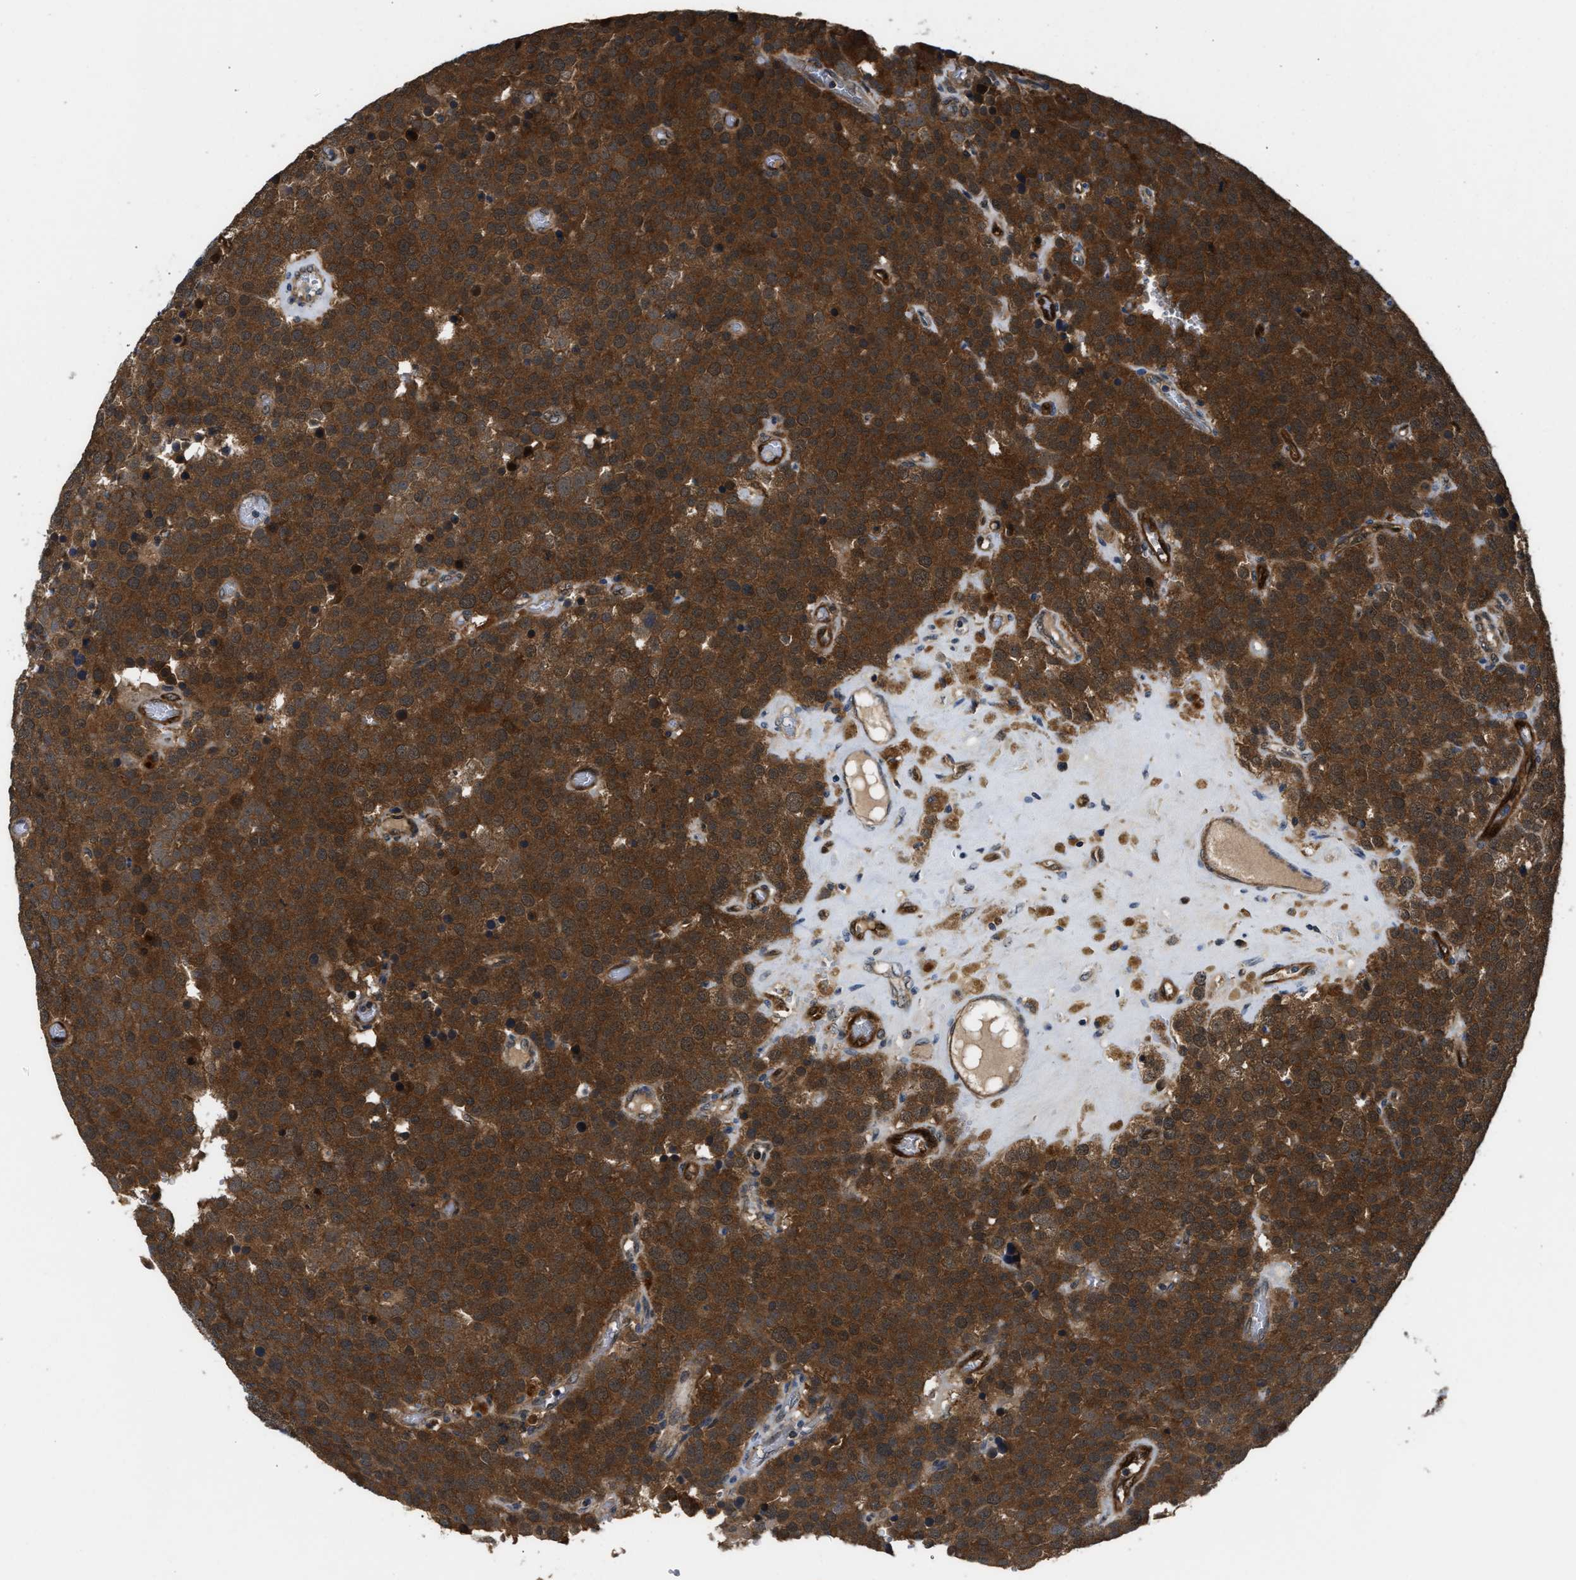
{"staining": {"intensity": "strong", "quantity": ">75%", "location": "cytoplasmic/membranous"}, "tissue": "testis cancer", "cell_type": "Tumor cells", "image_type": "cancer", "snomed": [{"axis": "morphology", "description": "Normal tissue, NOS"}, {"axis": "morphology", "description": "Seminoma, NOS"}, {"axis": "topography", "description": "Testis"}], "caption": "Immunohistochemistry (IHC) staining of testis seminoma, which demonstrates high levels of strong cytoplasmic/membranous expression in approximately >75% of tumor cells indicating strong cytoplasmic/membranous protein positivity. The staining was performed using DAB (brown) for protein detection and nuclei were counterstained in hematoxylin (blue).", "gene": "PPA1", "patient": {"sex": "male", "age": 71}}